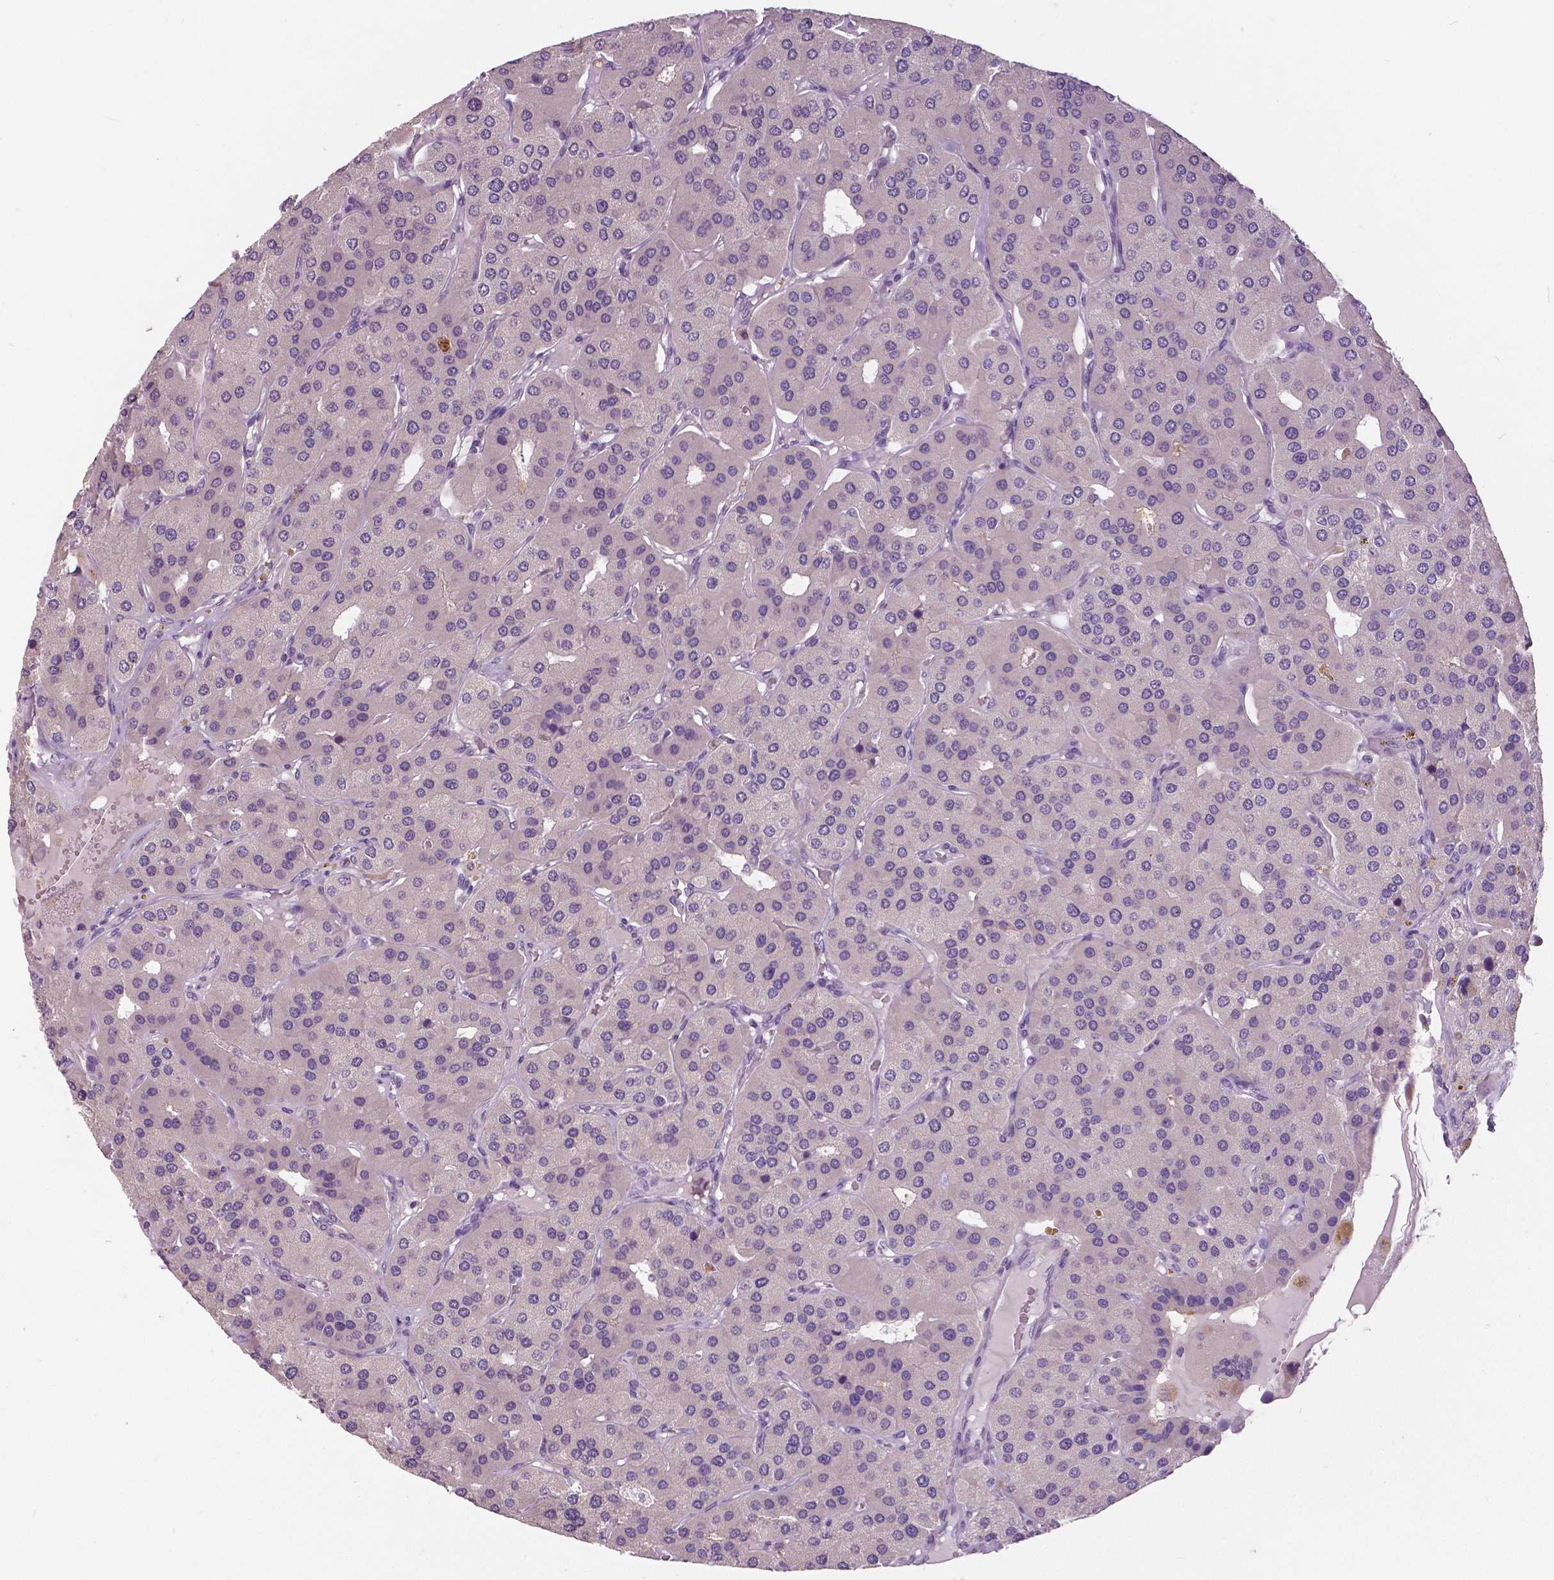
{"staining": {"intensity": "negative", "quantity": "none", "location": "none"}, "tissue": "parathyroid gland", "cell_type": "Glandular cells", "image_type": "normal", "snomed": [{"axis": "morphology", "description": "Normal tissue, NOS"}, {"axis": "morphology", "description": "Adenoma, NOS"}, {"axis": "topography", "description": "Parathyroid gland"}], "caption": "Immunohistochemistry of unremarkable parathyroid gland demonstrates no positivity in glandular cells. (Stains: DAB (3,3'-diaminobenzidine) IHC with hematoxylin counter stain, Microscopy: brightfield microscopy at high magnification).", "gene": "FOXA1", "patient": {"sex": "female", "age": 86}}